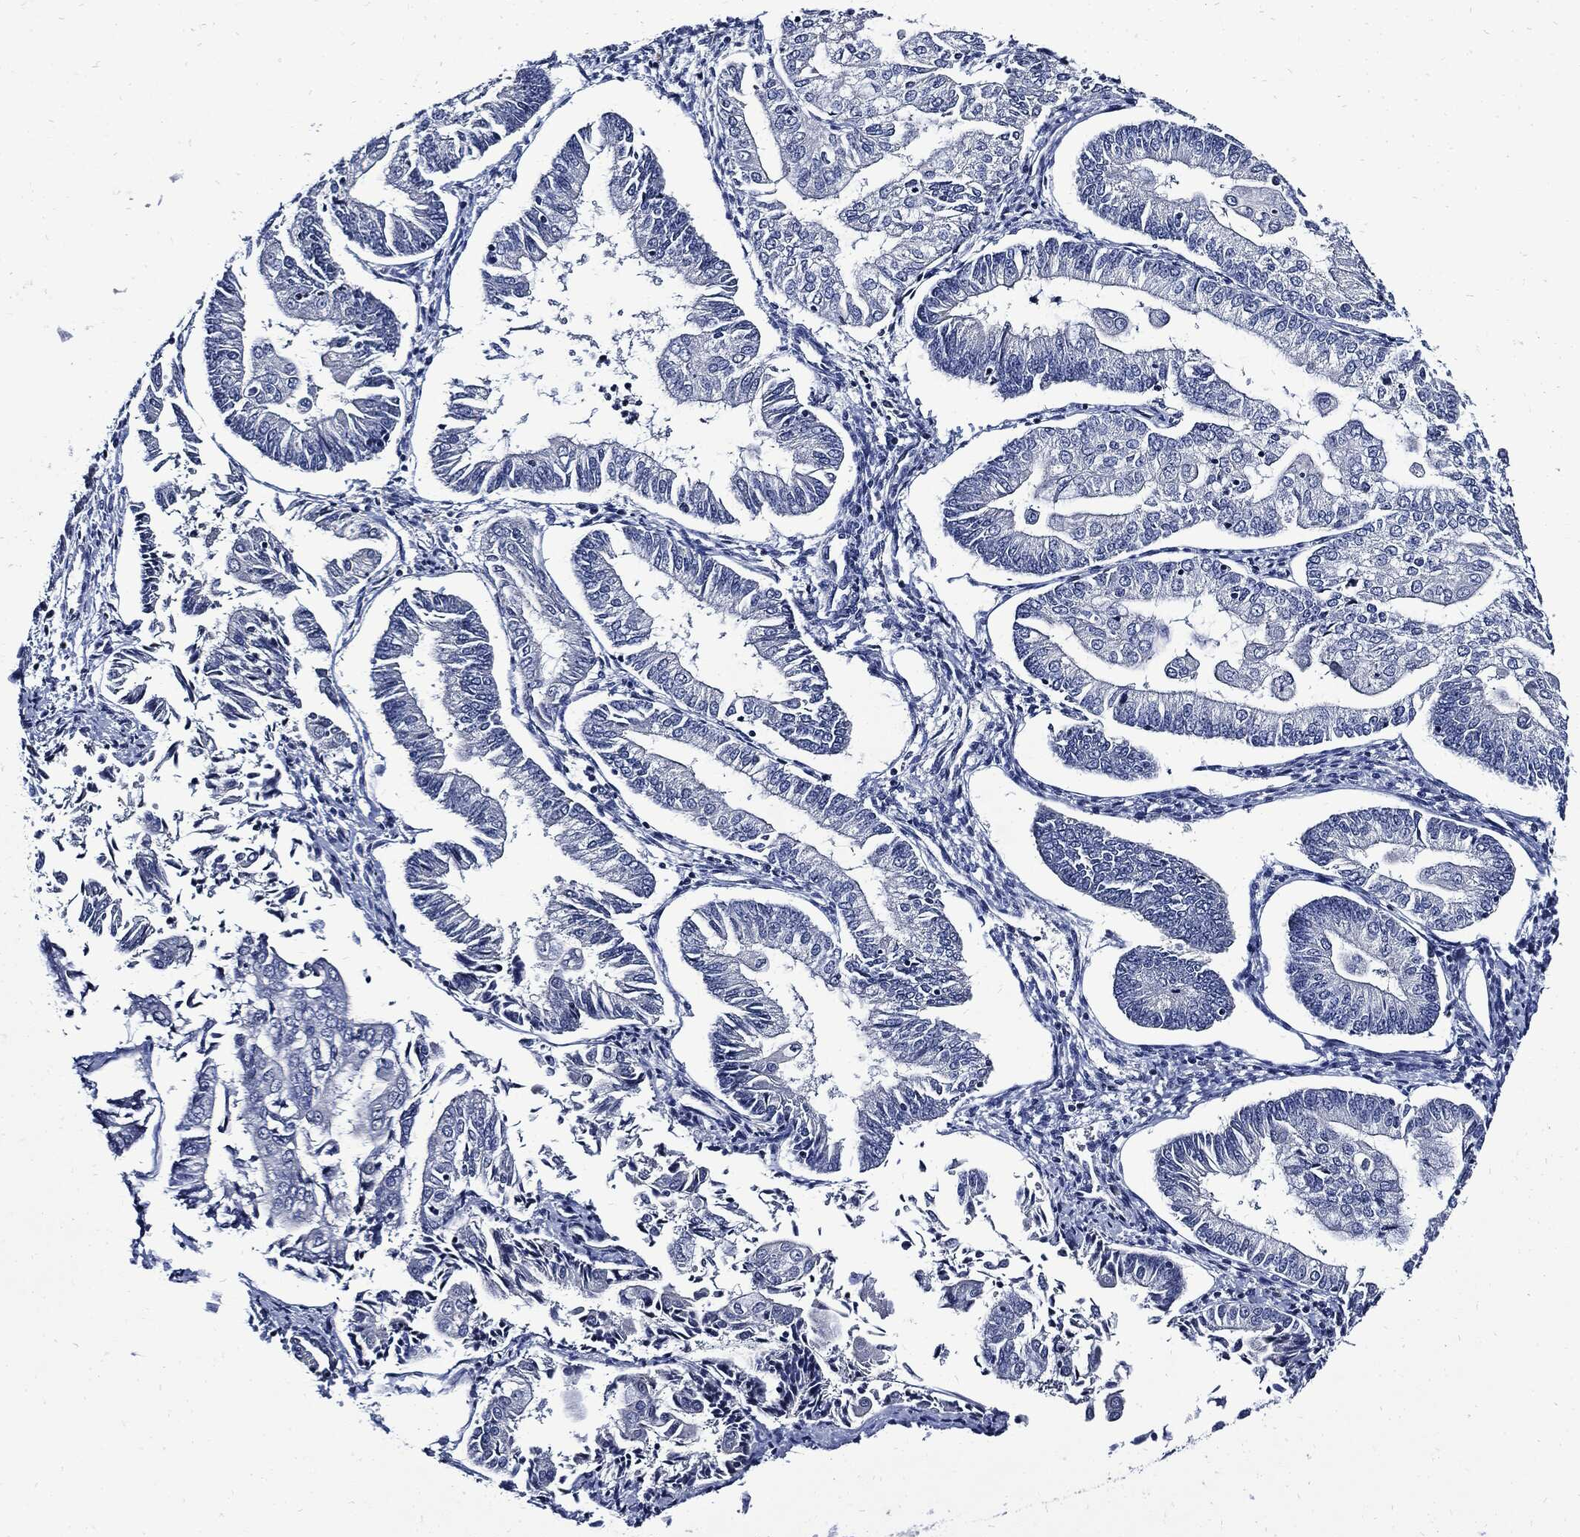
{"staining": {"intensity": "negative", "quantity": "none", "location": "none"}, "tissue": "endometrial cancer", "cell_type": "Tumor cells", "image_type": "cancer", "snomed": [{"axis": "morphology", "description": "Adenocarcinoma, NOS"}, {"axis": "topography", "description": "Endometrium"}], "caption": "Endometrial cancer (adenocarcinoma) stained for a protein using immunohistochemistry (IHC) shows no staining tumor cells.", "gene": "CPE", "patient": {"sex": "female", "age": 56}}